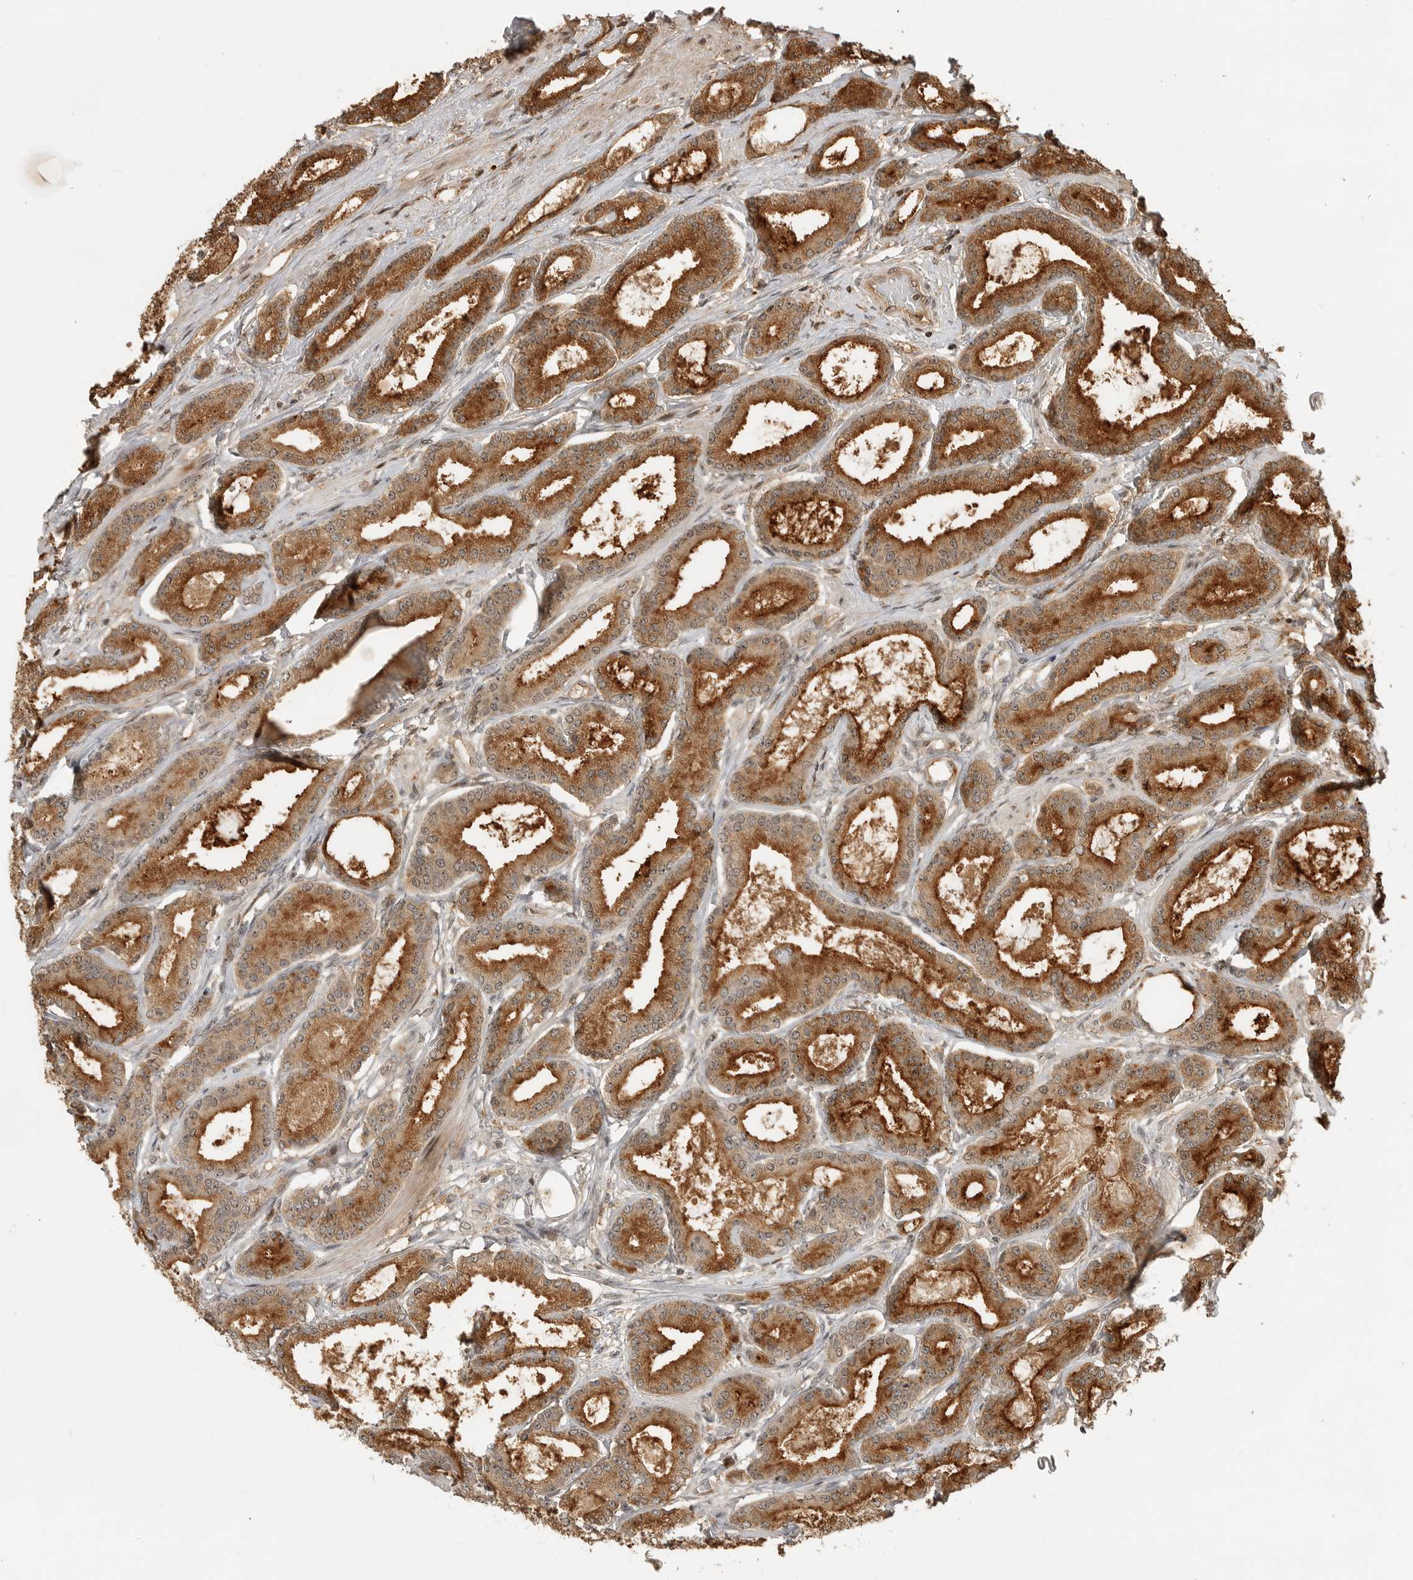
{"staining": {"intensity": "strong", "quantity": ">75%", "location": "cytoplasmic/membranous"}, "tissue": "prostate cancer", "cell_type": "Tumor cells", "image_type": "cancer", "snomed": [{"axis": "morphology", "description": "Adenocarcinoma, Low grade"}, {"axis": "topography", "description": "Prostate"}], "caption": "Human prostate adenocarcinoma (low-grade) stained for a protein (brown) exhibits strong cytoplasmic/membranous positive expression in approximately >75% of tumor cells.", "gene": "BMP2K", "patient": {"sex": "male", "age": 60}}